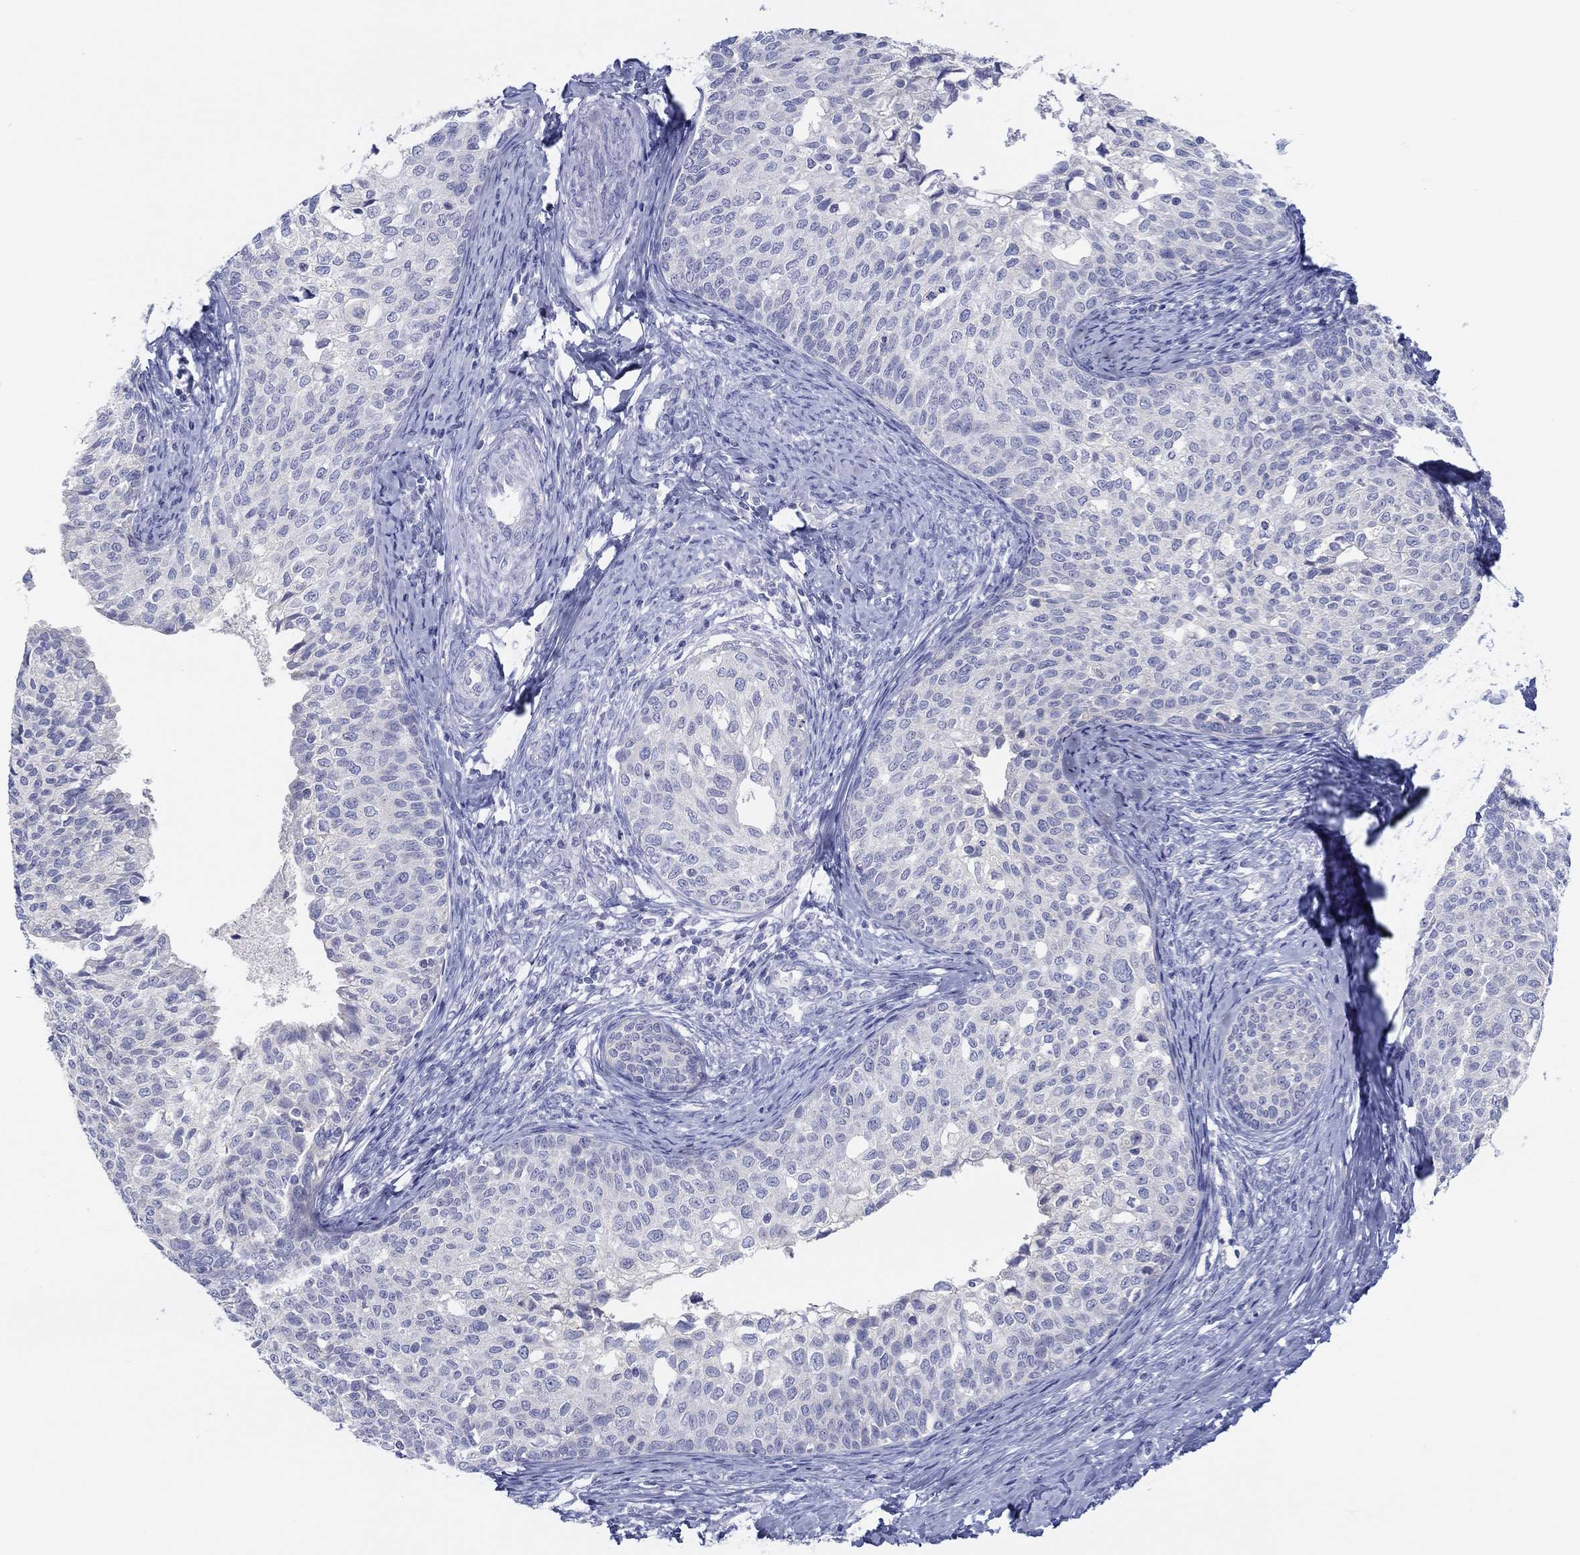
{"staining": {"intensity": "negative", "quantity": "none", "location": "none"}, "tissue": "cervical cancer", "cell_type": "Tumor cells", "image_type": "cancer", "snomed": [{"axis": "morphology", "description": "Squamous cell carcinoma, NOS"}, {"axis": "topography", "description": "Cervix"}], "caption": "A micrograph of human squamous cell carcinoma (cervical) is negative for staining in tumor cells.", "gene": "HAPLN4", "patient": {"sex": "female", "age": 51}}